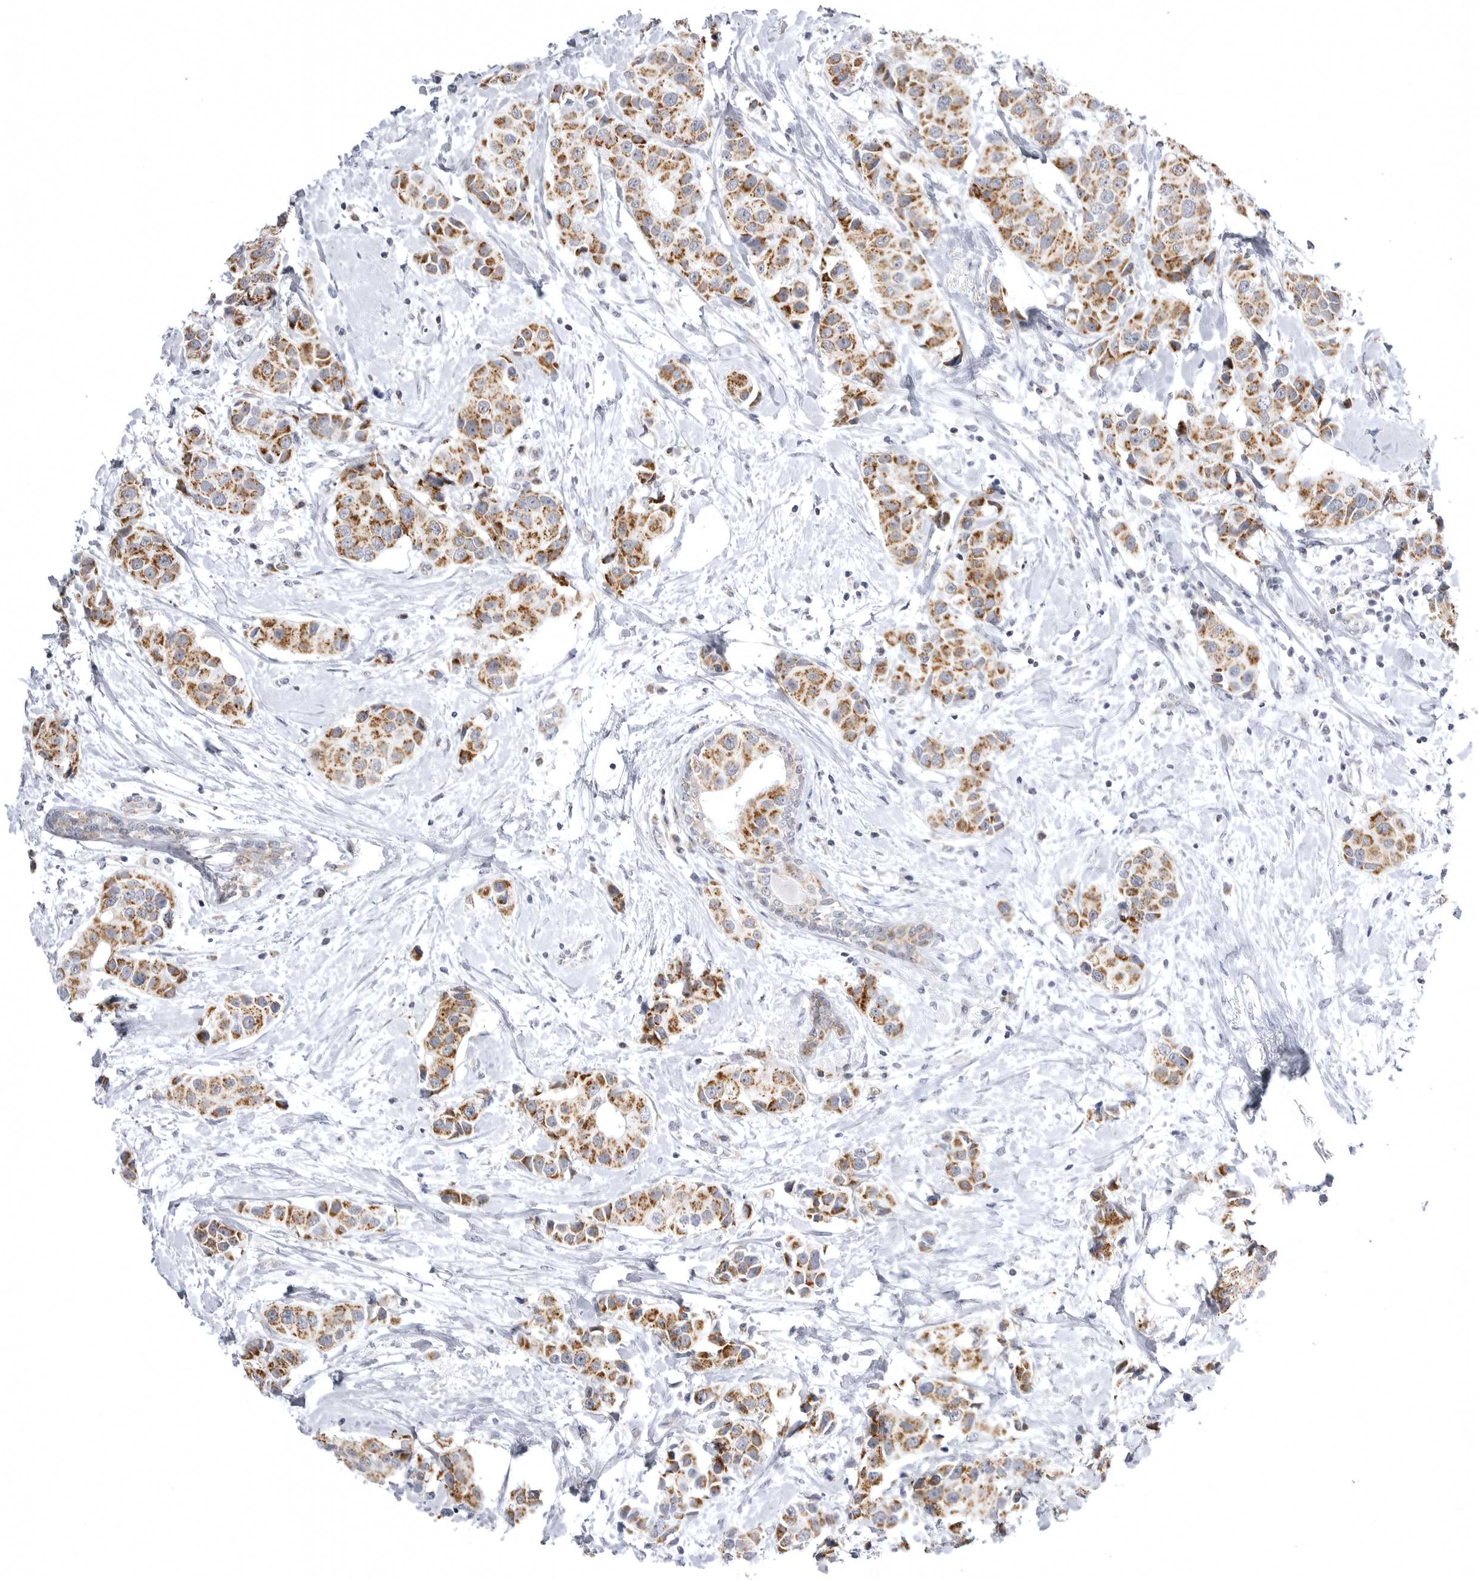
{"staining": {"intensity": "moderate", "quantity": ">75%", "location": "cytoplasmic/membranous"}, "tissue": "breast cancer", "cell_type": "Tumor cells", "image_type": "cancer", "snomed": [{"axis": "morphology", "description": "Normal tissue, NOS"}, {"axis": "morphology", "description": "Duct carcinoma"}, {"axis": "topography", "description": "Breast"}], "caption": "There is medium levels of moderate cytoplasmic/membranous positivity in tumor cells of breast cancer, as demonstrated by immunohistochemical staining (brown color).", "gene": "TUFM", "patient": {"sex": "female", "age": 39}}